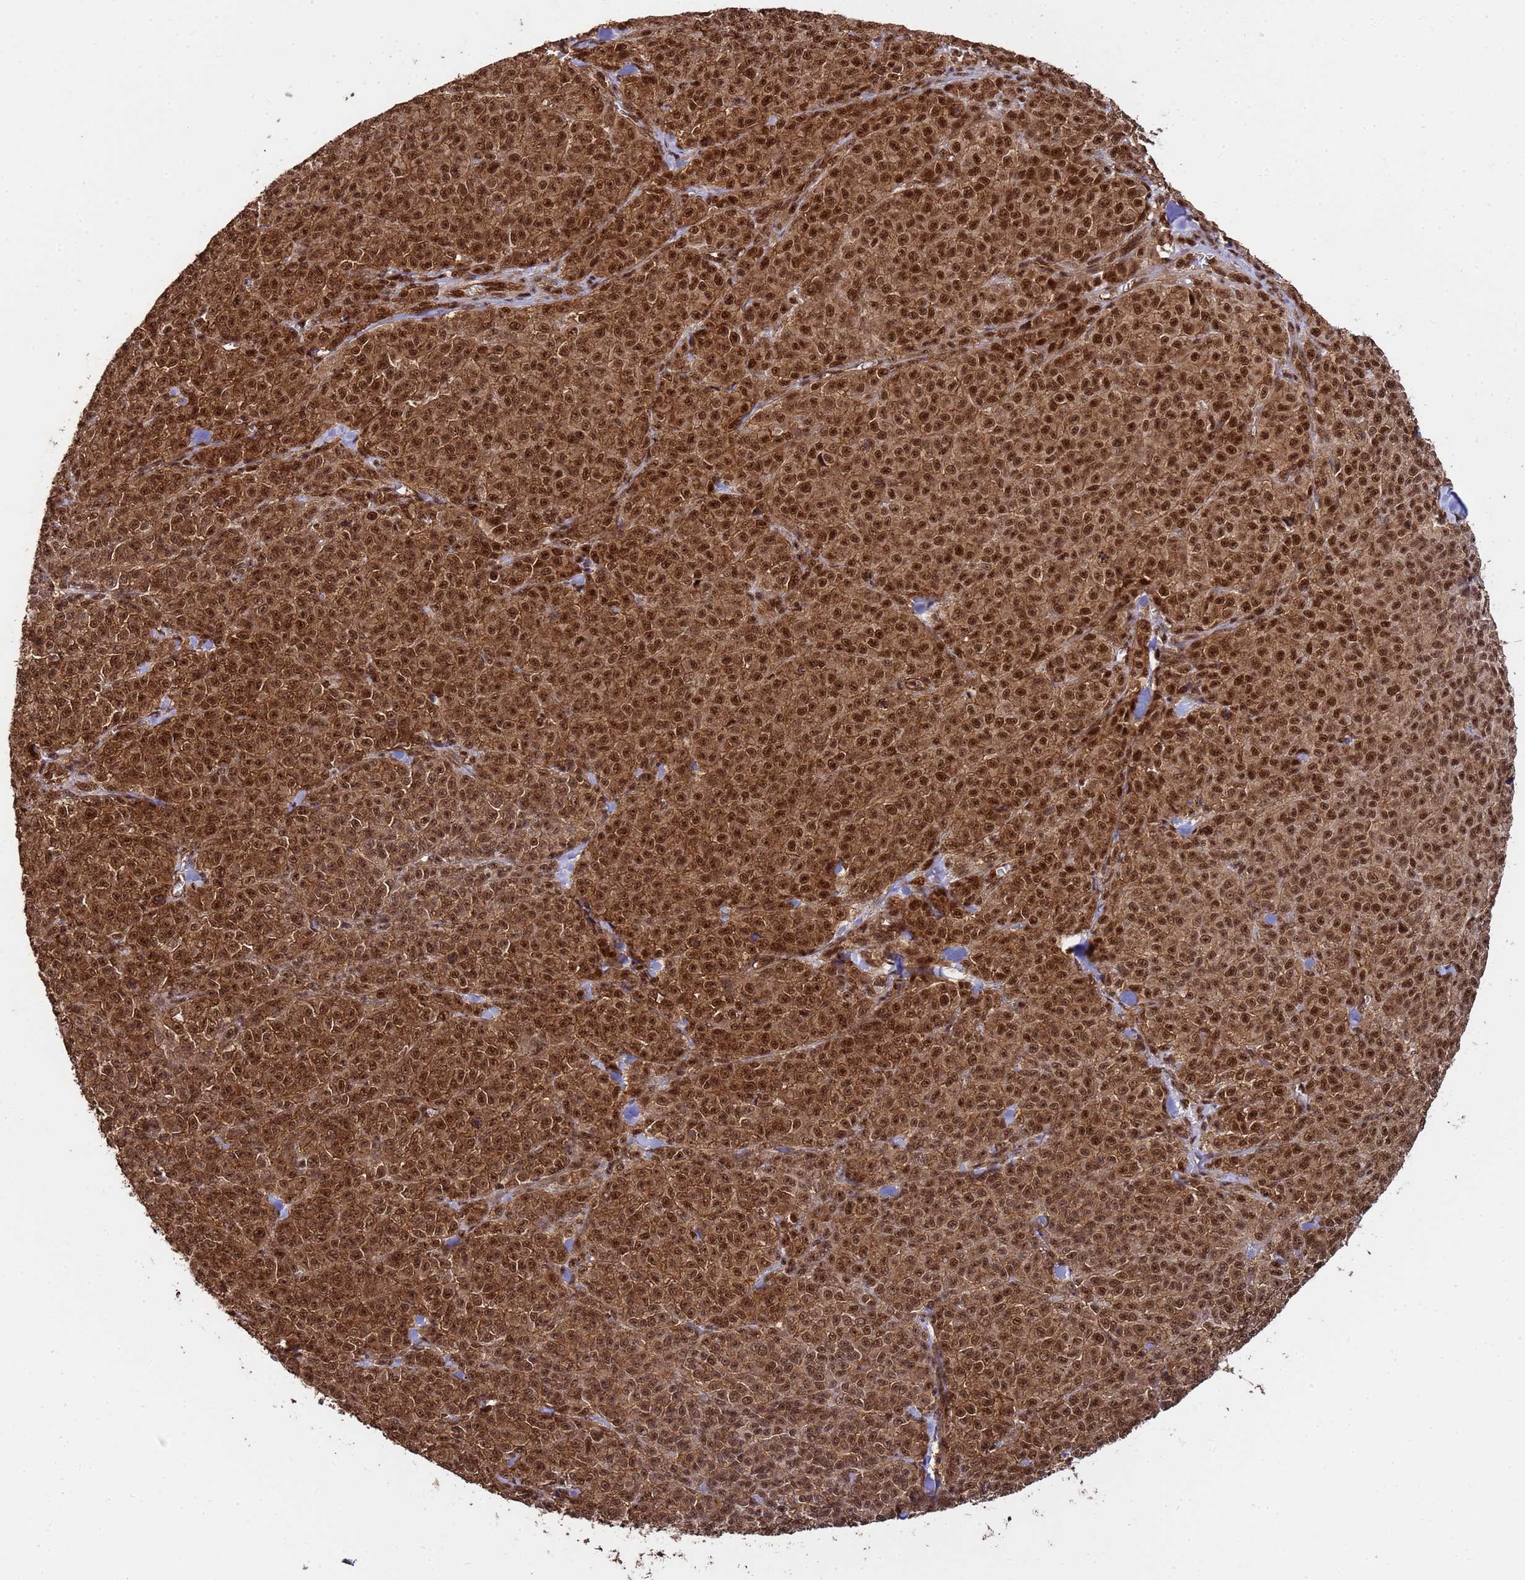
{"staining": {"intensity": "strong", "quantity": ">75%", "location": "cytoplasmic/membranous,nuclear"}, "tissue": "melanoma", "cell_type": "Tumor cells", "image_type": "cancer", "snomed": [{"axis": "morphology", "description": "Normal tissue, NOS"}, {"axis": "morphology", "description": "Malignant melanoma, NOS"}, {"axis": "topography", "description": "Skin"}], "caption": "This histopathology image demonstrates immunohistochemistry staining of human malignant melanoma, with high strong cytoplasmic/membranous and nuclear staining in approximately >75% of tumor cells.", "gene": "SYF2", "patient": {"sex": "female", "age": 34}}